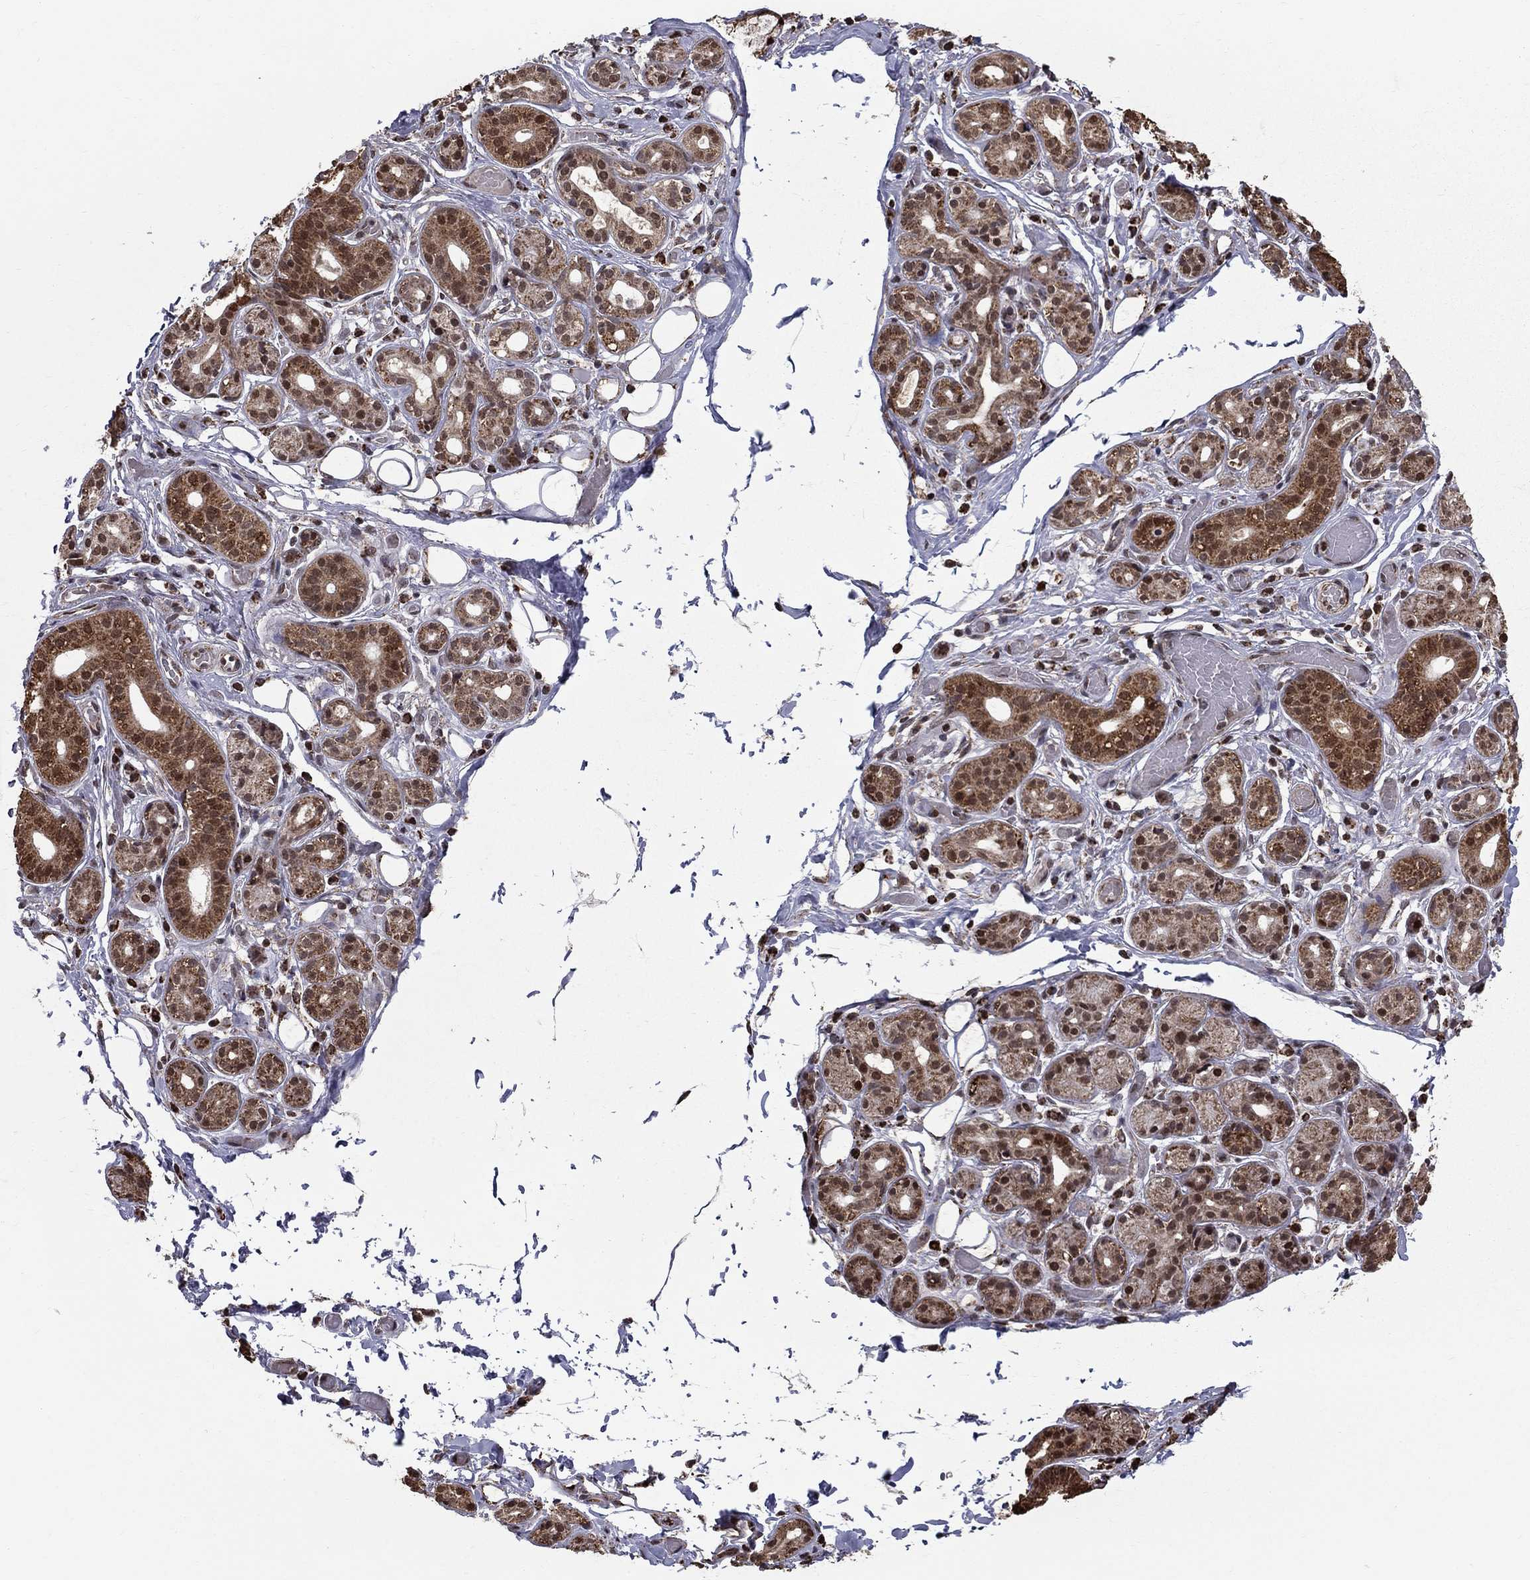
{"staining": {"intensity": "moderate", "quantity": "25%-75%", "location": "cytoplasmic/membranous,nuclear"}, "tissue": "salivary gland", "cell_type": "Glandular cells", "image_type": "normal", "snomed": [{"axis": "morphology", "description": "Normal tissue, NOS"}, {"axis": "topography", "description": "Salivary gland"}, {"axis": "topography", "description": "Peripheral nerve tissue"}], "caption": "DAB immunohistochemical staining of benign salivary gland exhibits moderate cytoplasmic/membranous,nuclear protein expression in approximately 25%-75% of glandular cells.", "gene": "ACOT13", "patient": {"sex": "male", "age": 71}}